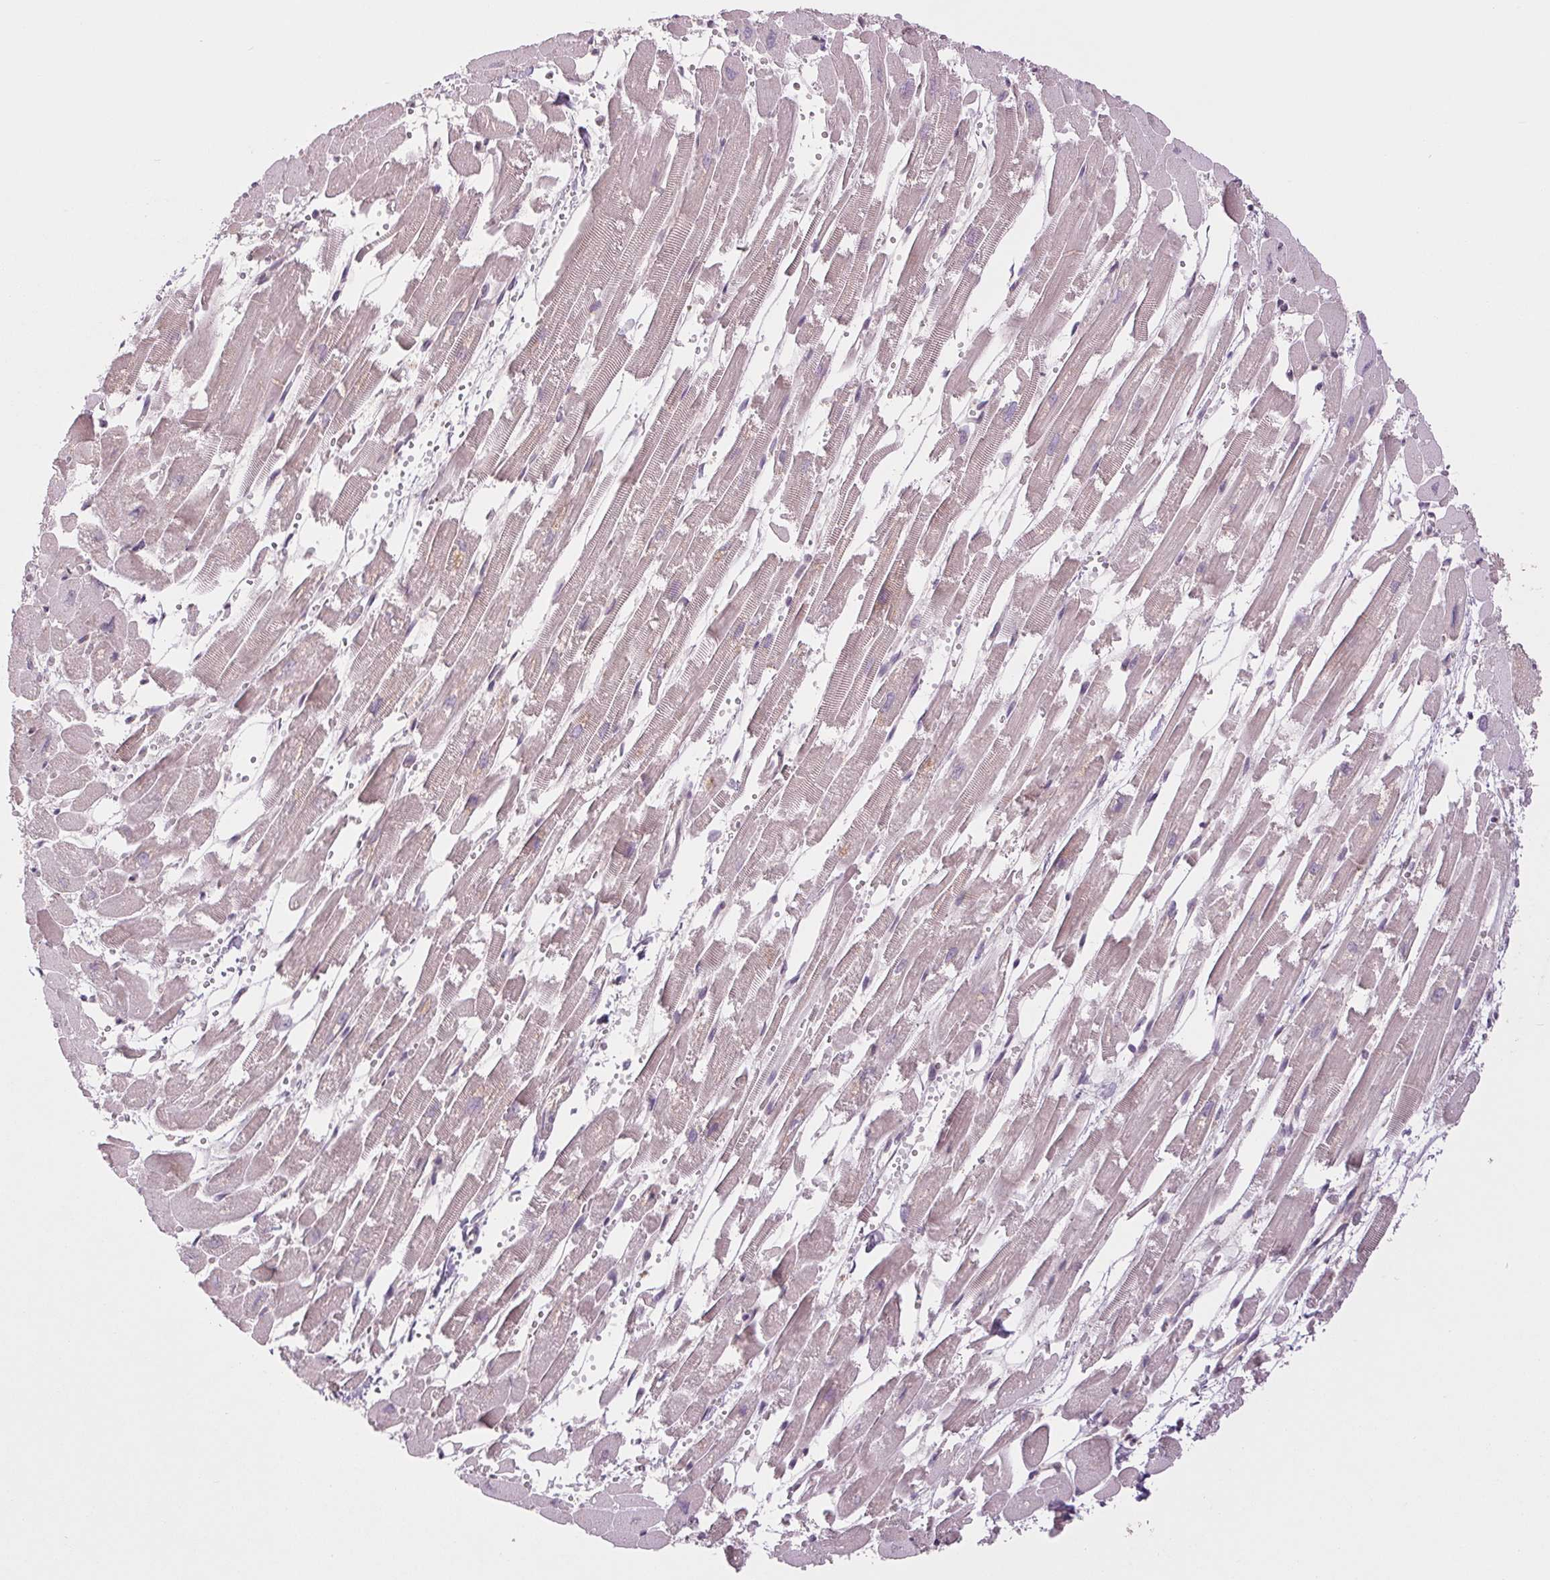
{"staining": {"intensity": "negative", "quantity": "none", "location": "none"}, "tissue": "heart muscle", "cell_type": "Cardiomyocytes", "image_type": "normal", "snomed": [{"axis": "morphology", "description": "Normal tissue, NOS"}, {"axis": "topography", "description": "Heart"}], "caption": "Cardiomyocytes show no significant staining in benign heart muscle.", "gene": "MAP3K5", "patient": {"sex": "female", "age": 52}}